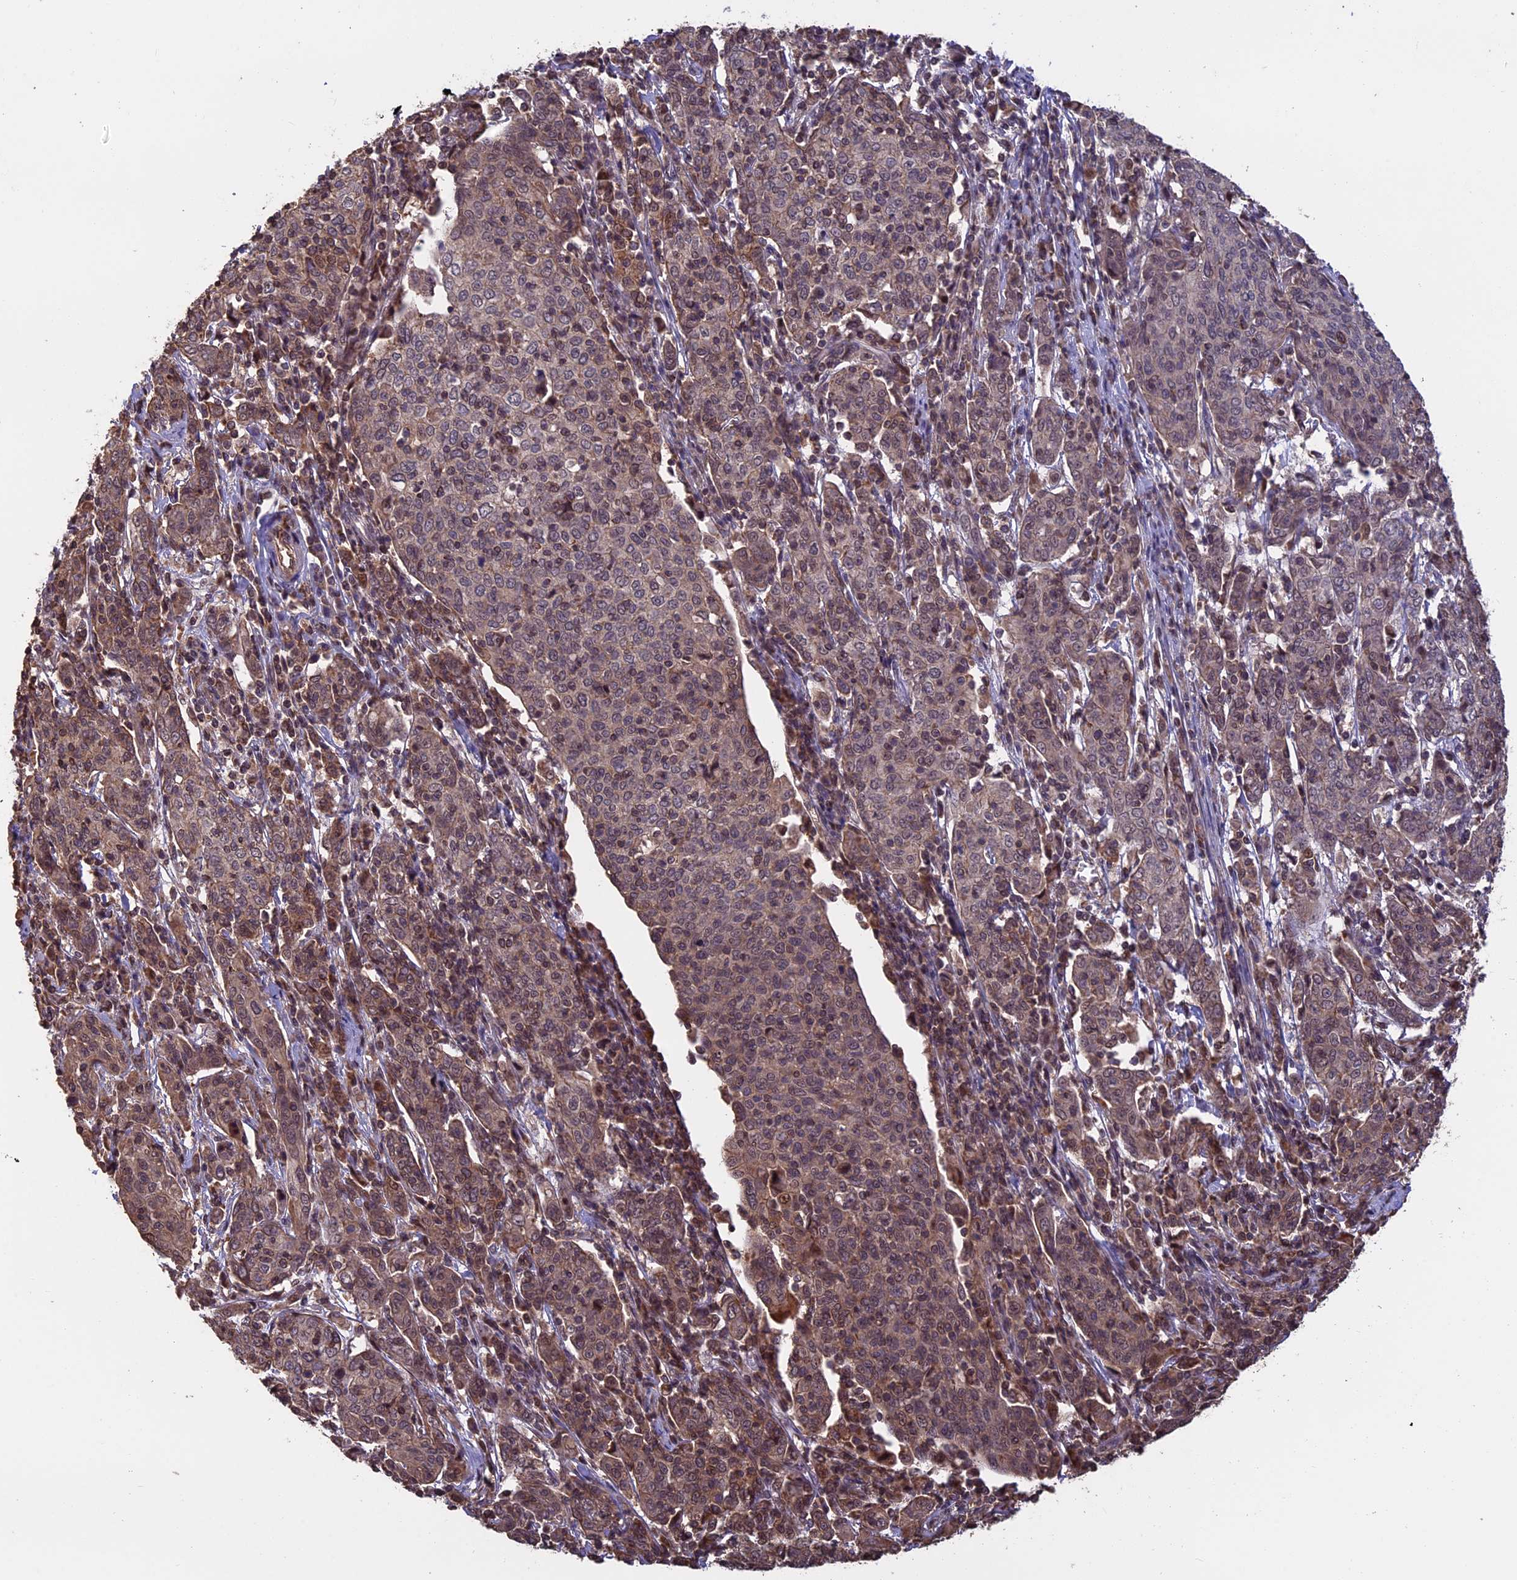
{"staining": {"intensity": "weak", "quantity": ">75%", "location": "cytoplasmic/membranous"}, "tissue": "cervical cancer", "cell_type": "Tumor cells", "image_type": "cancer", "snomed": [{"axis": "morphology", "description": "Squamous cell carcinoma, NOS"}, {"axis": "topography", "description": "Cervix"}], "caption": "An IHC micrograph of tumor tissue is shown. Protein staining in brown shows weak cytoplasmic/membranous positivity in cervical squamous cell carcinoma within tumor cells.", "gene": "PKD2L2", "patient": {"sex": "female", "age": 67}}